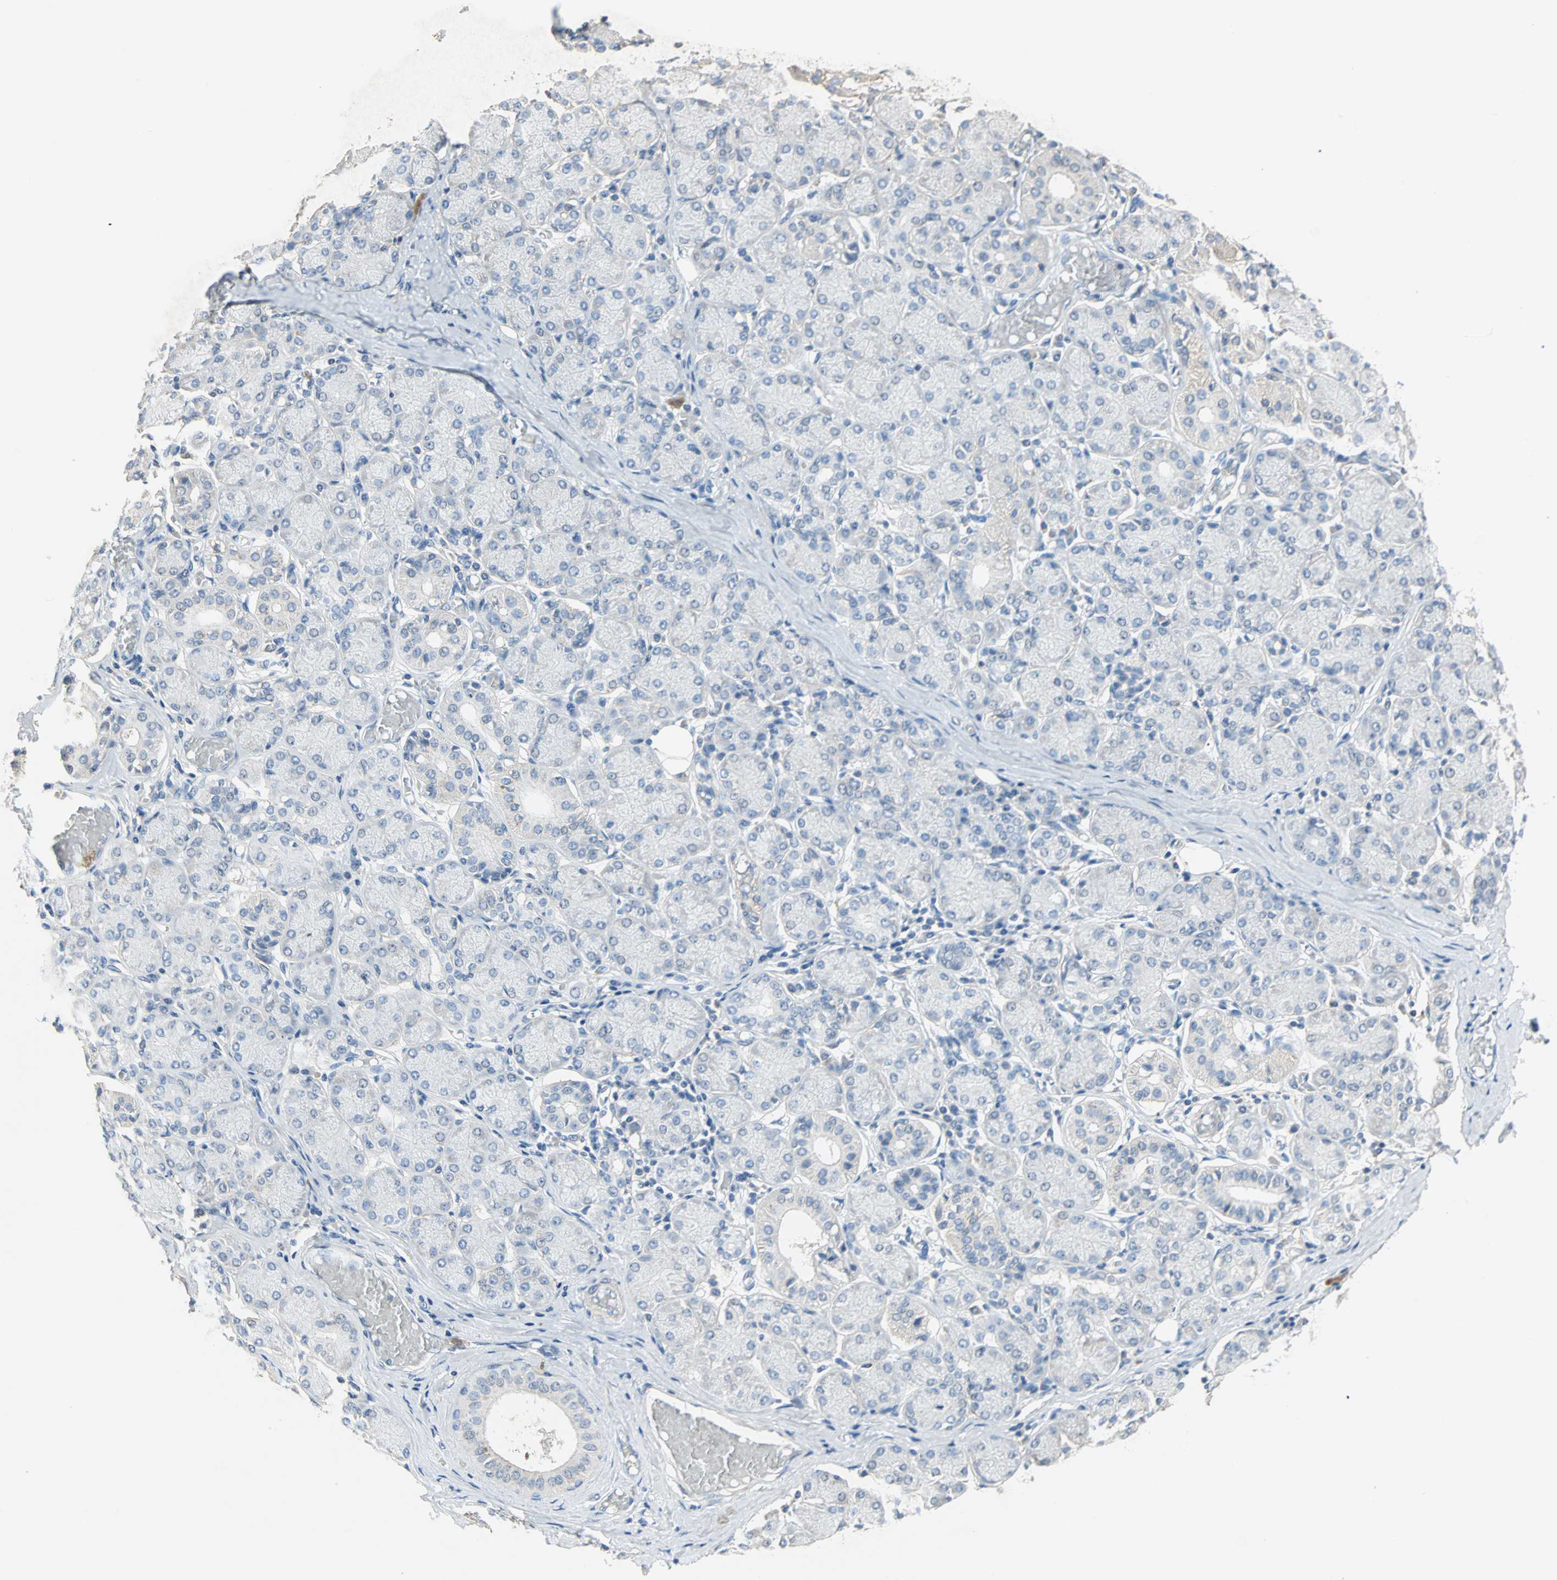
{"staining": {"intensity": "negative", "quantity": "none", "location": "none"}, "tissue": "salivary gland", "cell_type": "Glandular cells", "image_type": "normal", "snomed": [{"axis": "morphology", "description": "Normal tissue, NOS"}, {"axis": "topography", "description": "Salivary gland"}], "caption": "DAB (3,3'-diaminobenzidine) immunohistochemical staining of benign human salivary gland shows no significant positivity in glandular cells. Brightfield microscopy of immunohistochemistry stained with DAB (3,3'-diaminobenzidine) (brown) and hematoxylin (blue), captured at high magnification.", "gene": "ACVRL1", "patient": {"sex": "female", "age": 24}}